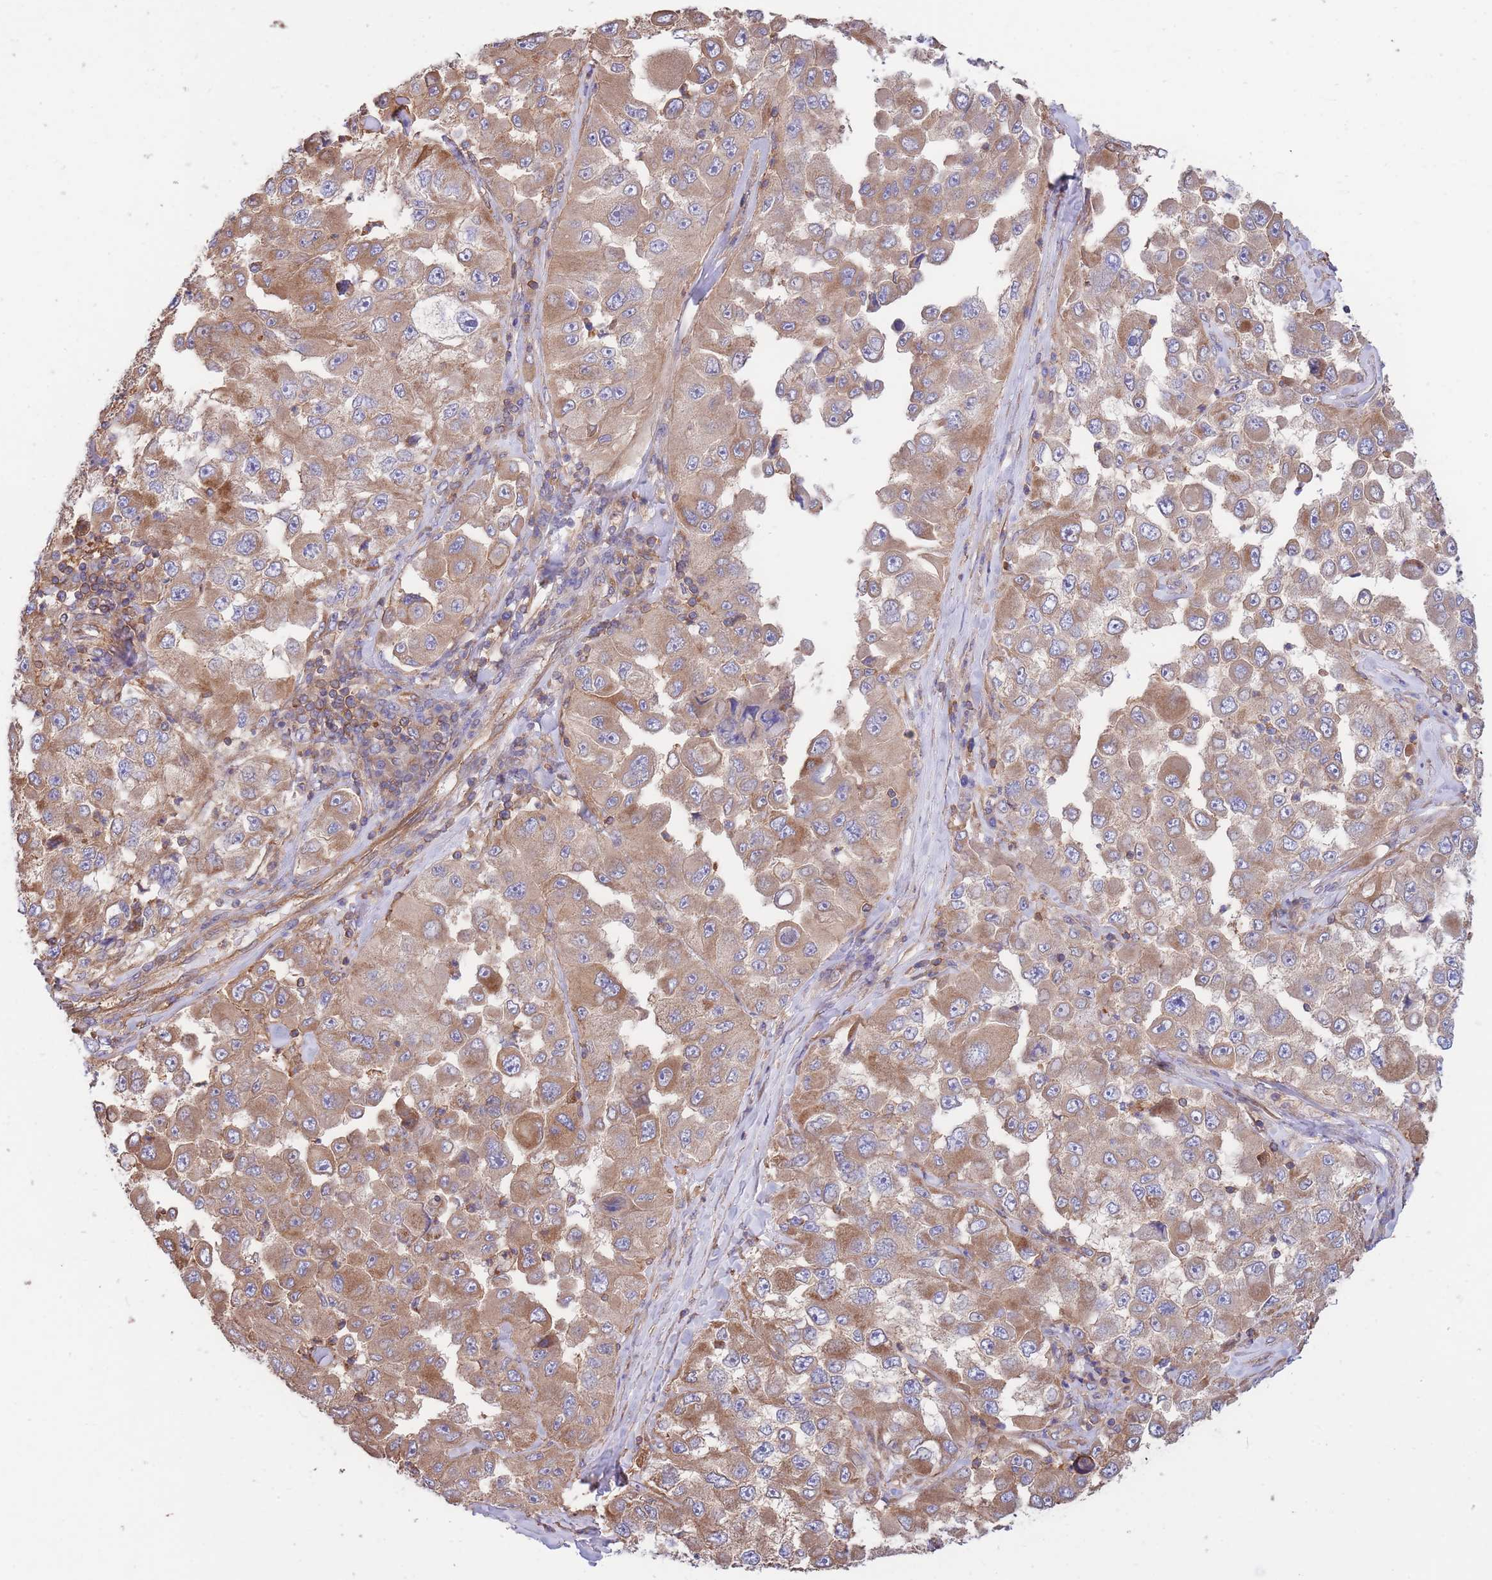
{"staining": {"intensity": "moderate", "quantity": ">75%", "location": "cytoplasmic/membranous"}, "tissue": "melanoma", "cell_type": "Tumor cells", "image_type": "cancer", "snomed": [{"axis": "morphology", "description": "Malignant melanoma, Metastatic site"}, {"axis": "topography", "description": "Lymph node"}], "caption": "A medium amount of moderate cytoplasmic/membranous staining is present in about >75% of tumor cells in malignant melanoma (metastatic site) tissue.", "gene": "LRRN4CL", "patient": {"sex": "male", "age": 62}}